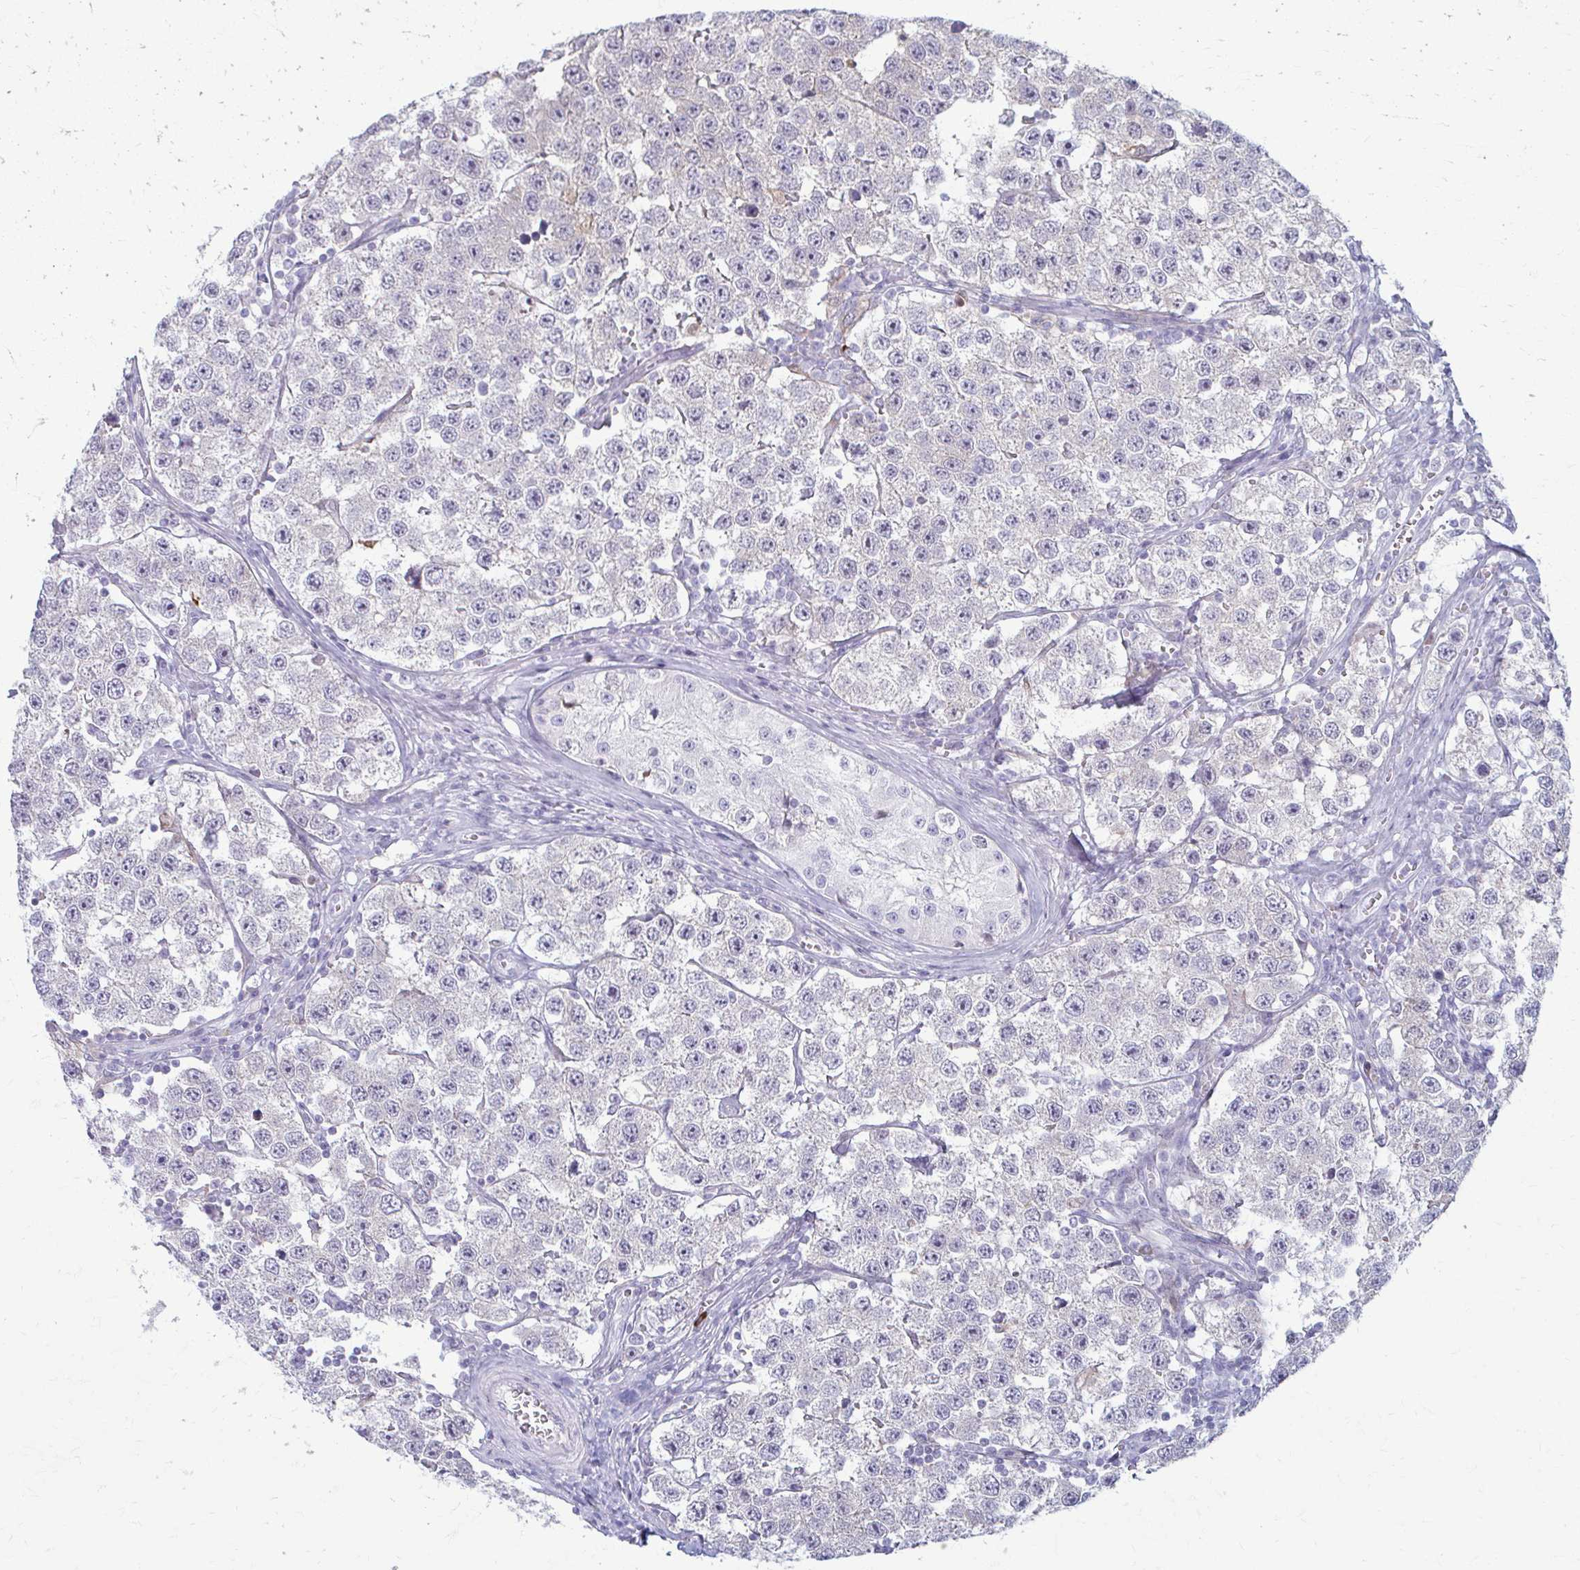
{"staining": {"intensity": "negative", "quantity": "none", "location": "none"}, "tissue": "testis cancer", "cell_type": "Tumor cells", "image_type": "cancer", "snomed": [{"axis": "morphology", "description": "Seminoma, NOS"}, {"axis": "topography", "description": "Testis"}], "caption": "Seminoma (testis) stained for a protein using immunohistochemistry (IHC) displays no positivity tumor cells.", "gene": "LDLRAP1", "patient": {"sex": "male", "age": 34}}